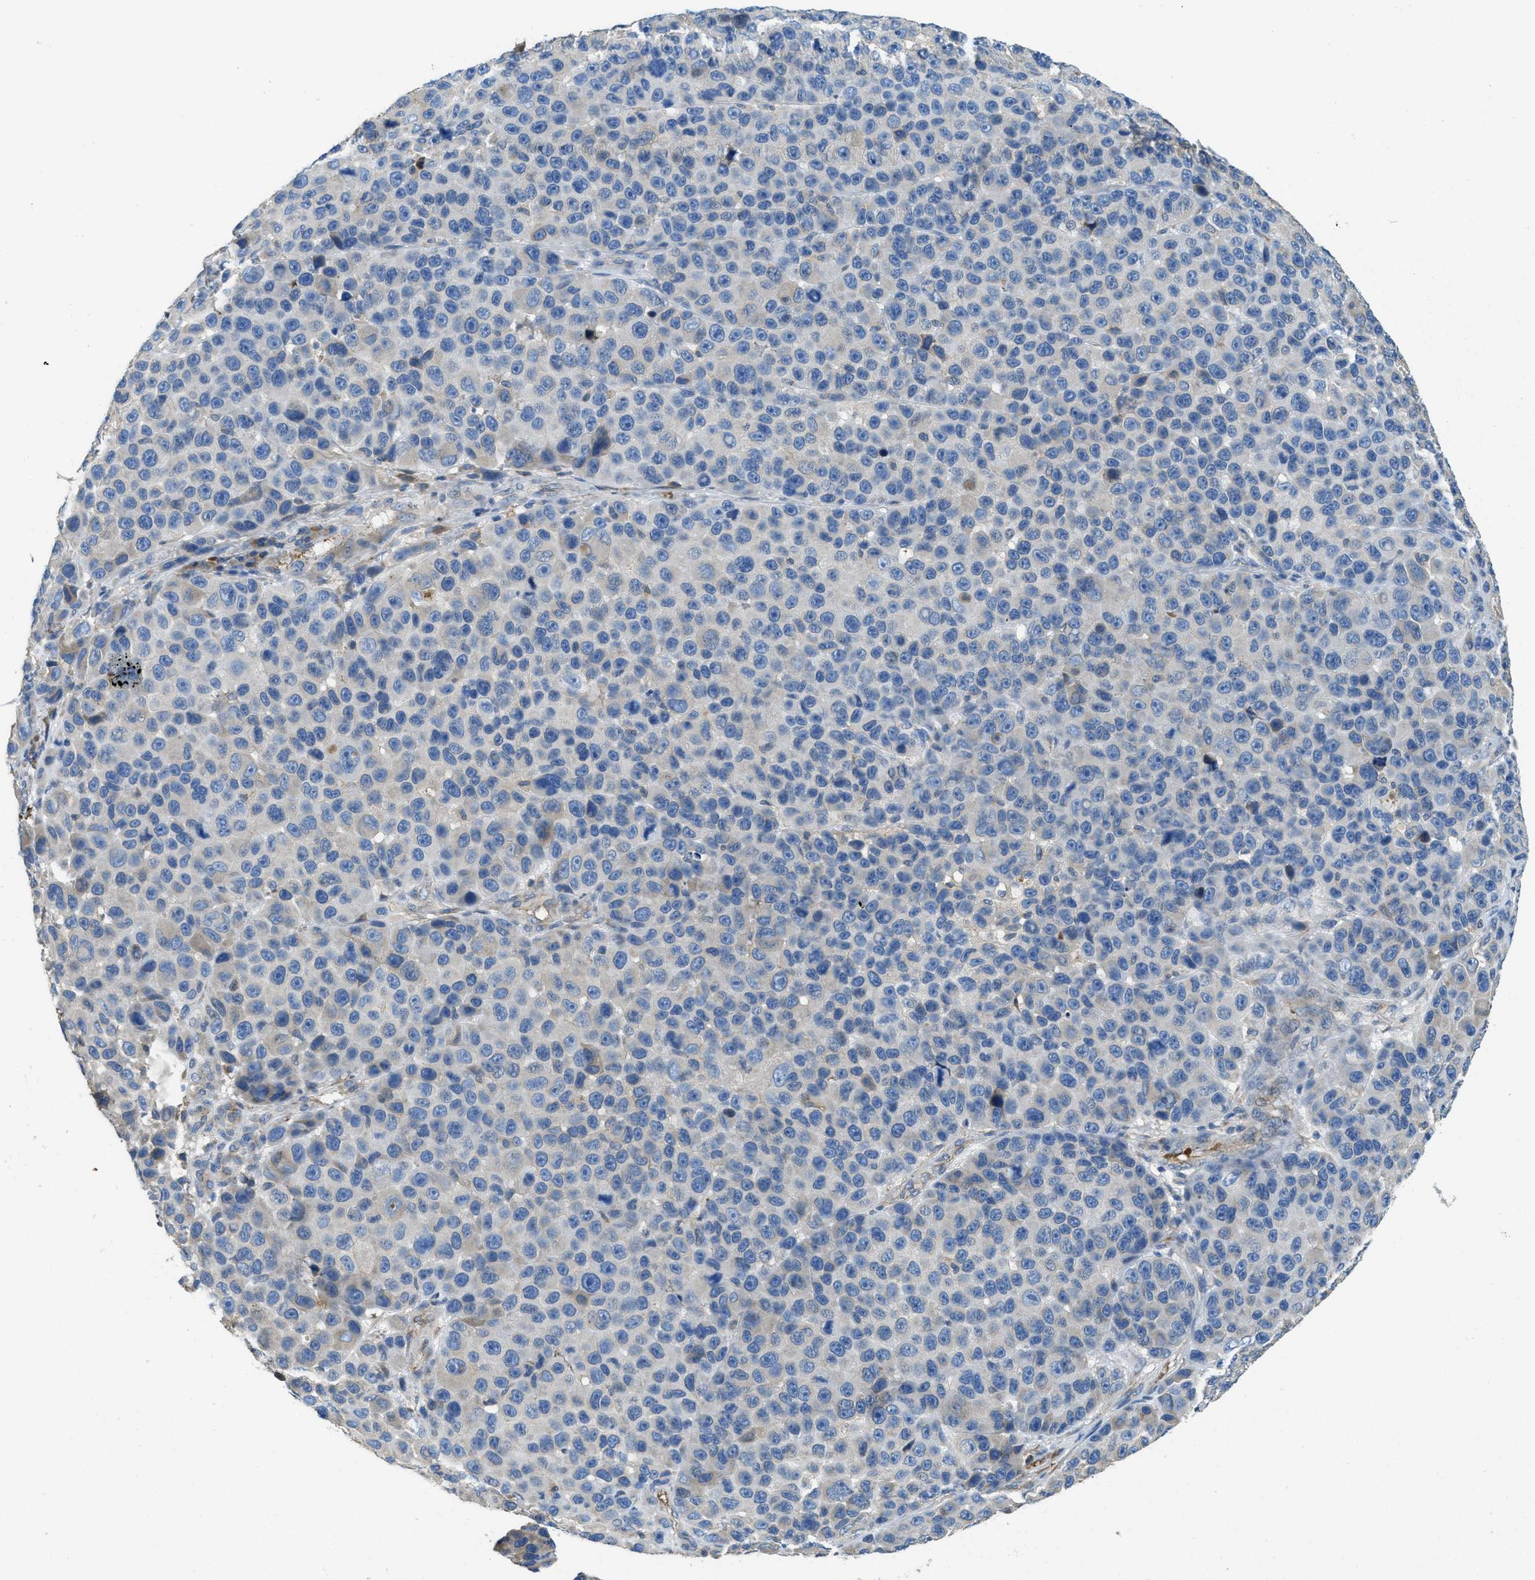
{"staining": {"intensity": "negative", "quantity": "none", "location": "none"}, "tissue": "melanoma", "cell_type": "Tumor cells", "image_type": "cancer", "snomed": [{"axis": "morphology", "description": "Malignant melanoma, NOS"}, {"axis": "topography", "description": "Skin"}], "caption": "Image shows no significant protein staining in tumor cells of malignant melanoma.", "gene": "MPDU1", "patient": {"sex": "male", "age": 53}}